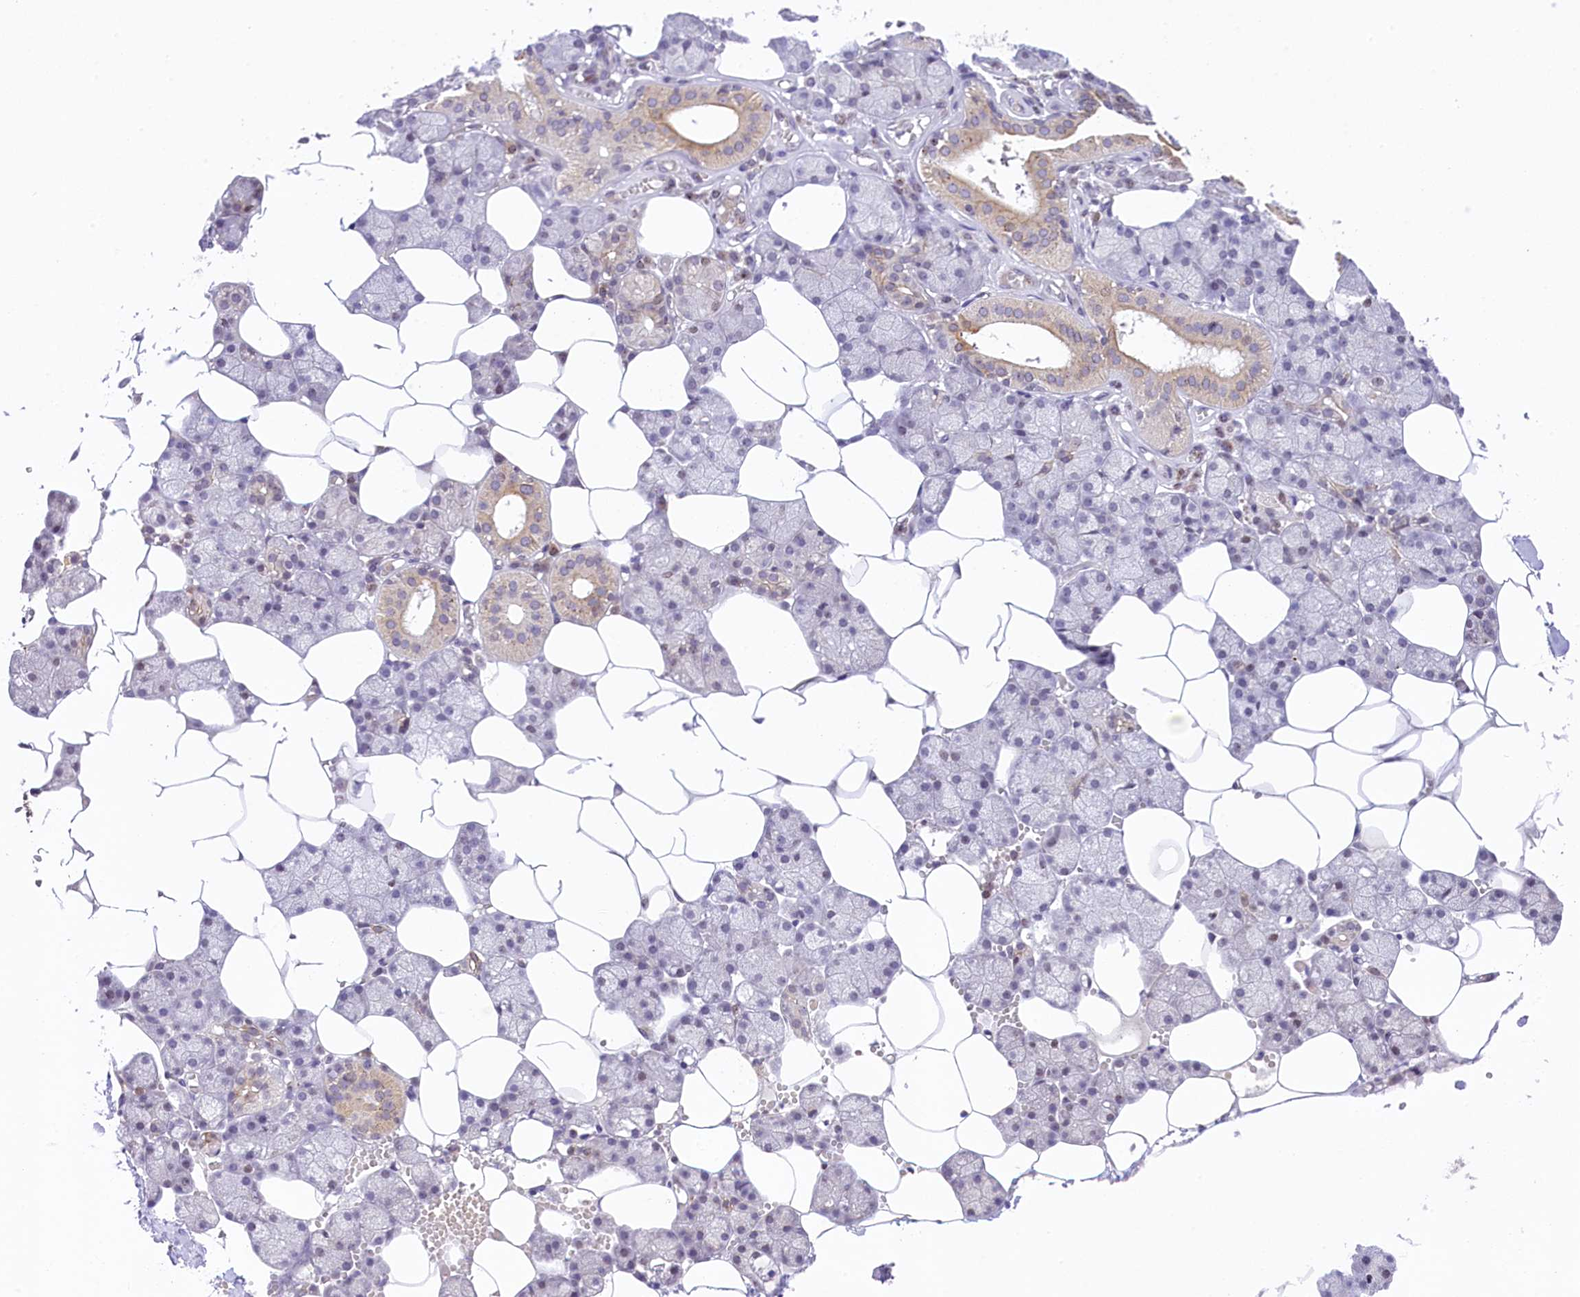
{"staining": {"intensity": "weak", "quantity": "<25%", "location": "cytoplasmic/membranous,nuclear"}, "tissue": "salivary gland", "cell_type": "Glandular cells", "image_type": "normal", "snomed": [{"axis": "morphology", "description": "Normal tissue, NOS"}, {"axis": "topography", "description": "Salivary gland"}], "caption": "Glandular cells show no significant positivity in unremarkable salivary gland. Nuclei are stained in blue.", "gene": "RBBP8", "patient": {"sex": "male", "age": 62}}